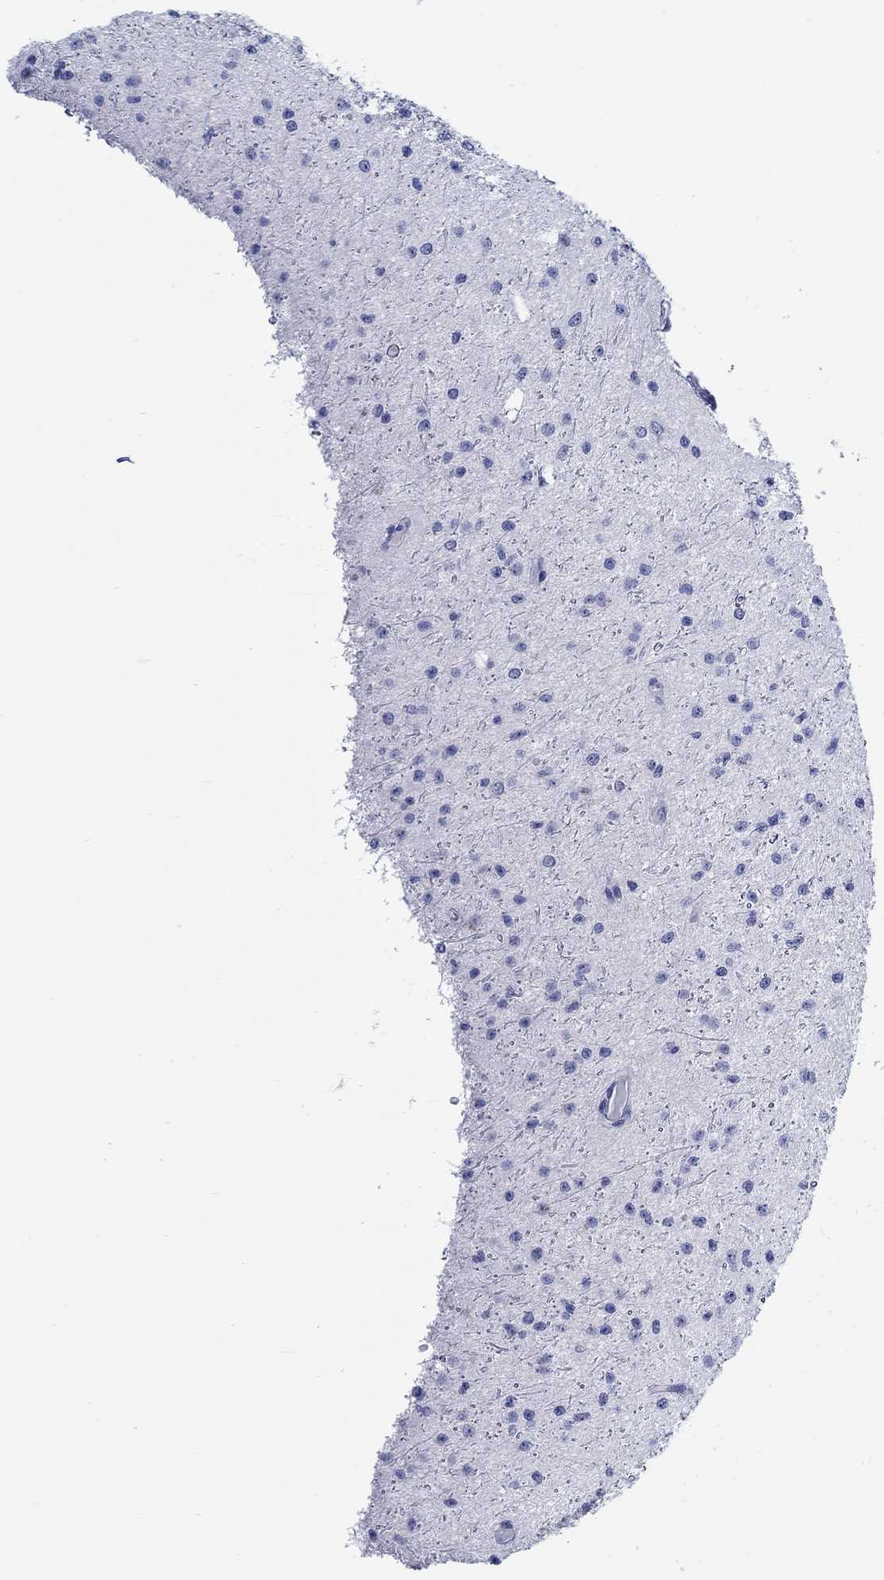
{"staining": {"intensity": "negative", "quantity": "none", "location": "none"}, "tissue": "glioma", "cell_type": "Tumor cells", "image_type": "cancer", "snomed": [{"axis": "morphology", "description": "Glioma, malignant, Low grade"}, {"axis": "topography", "description": "Brain"}], "caption": "Immunohistochemistry histopathology image of neoplastic tissue: human glioma stained with DAB (3,3'-diaminobenzidine) shows no significant protein positivity in tumor cells.", "gene": "RD3L", "patient": {"sex": "male", "age": 27}}